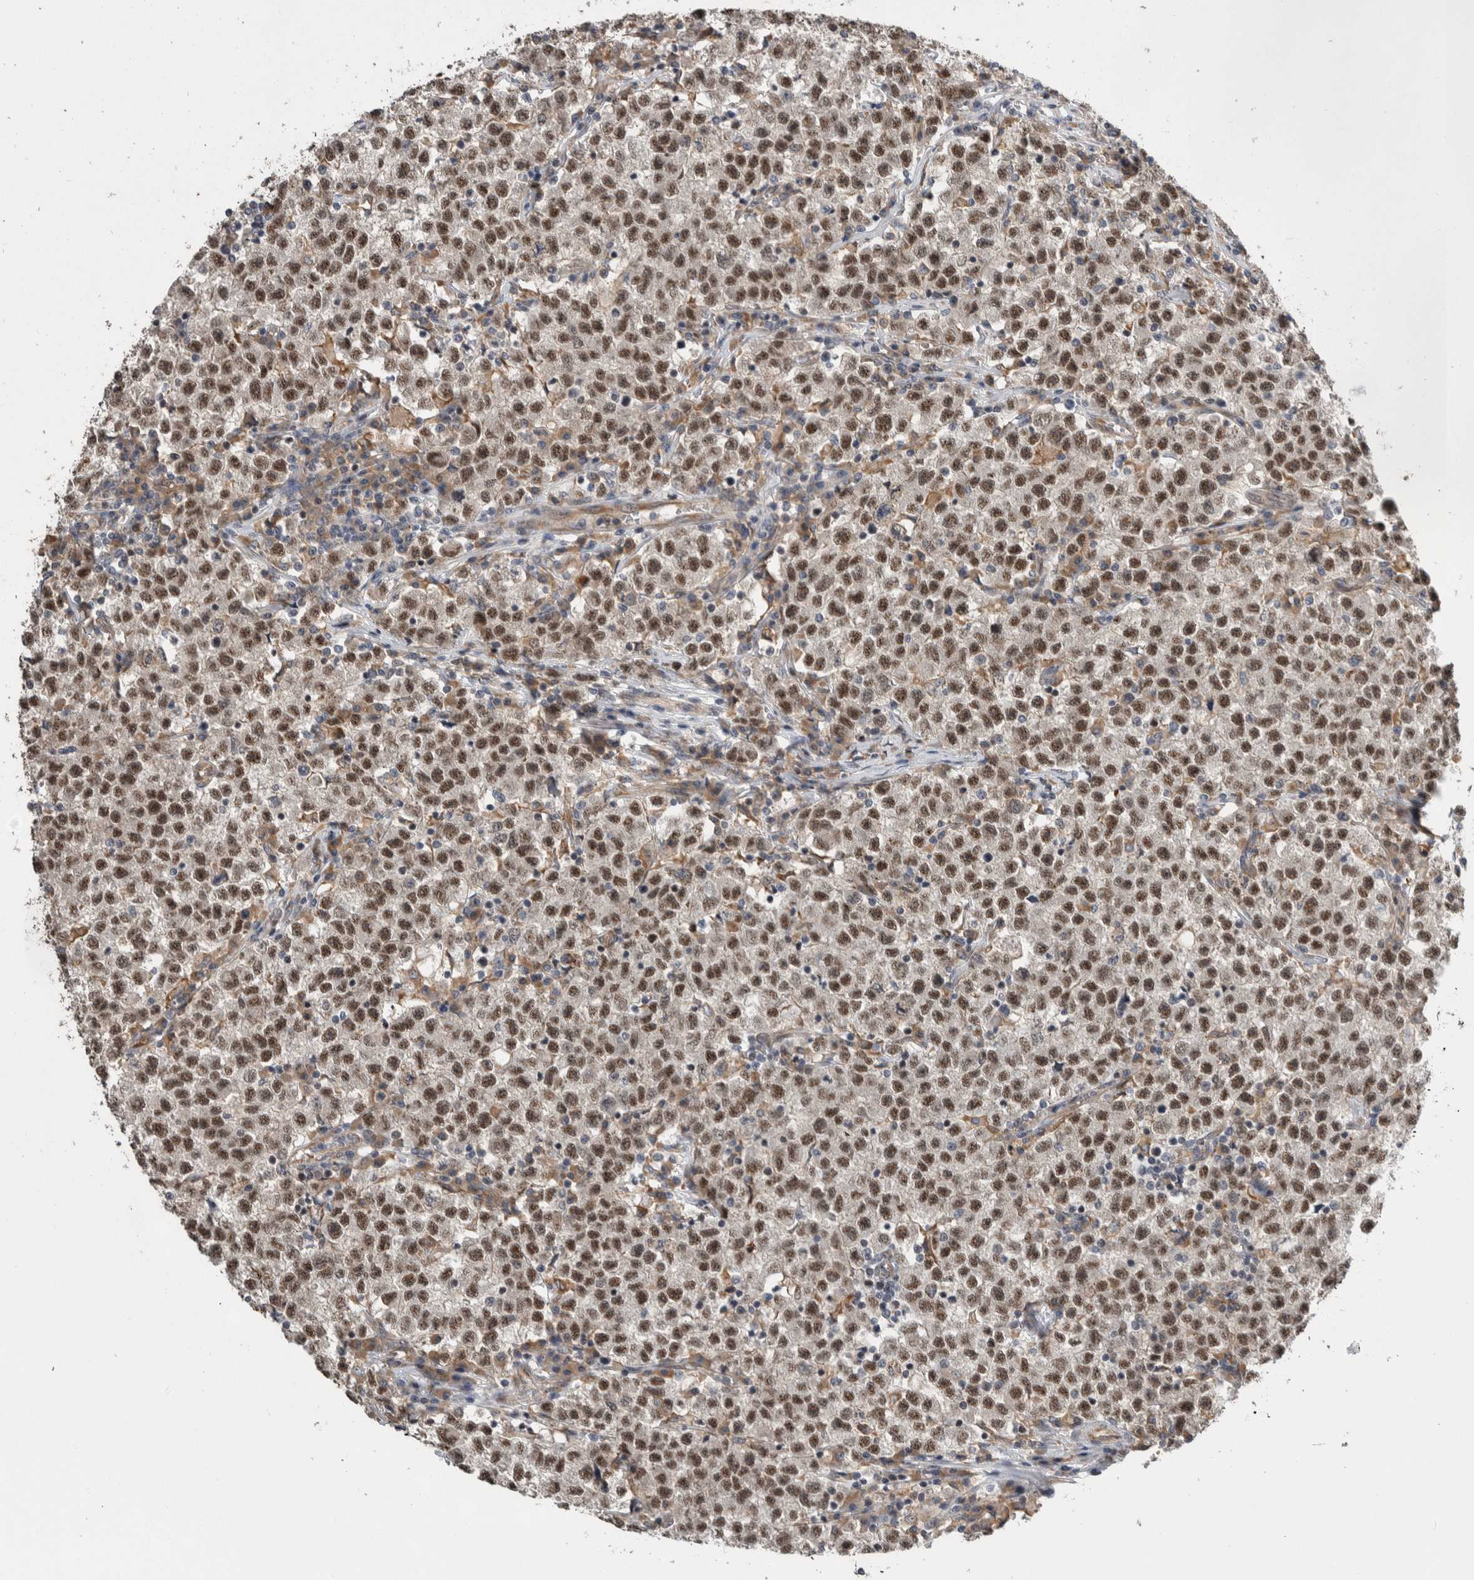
{"staining": {"intensity": "moderate", "quantity": ">75%", "location": "nuclear"}, "tissue": "testis cancer", "cell_type": "Tumor cells", "image_type": "cancer", "snomed": [{"axis": "morphology", "description": "Seminoma, NOS"}, {"axis": "topography", "description": "Testis"}], "caption": "Protein analysis of seminoma (testis) tissue demonstrates moderate nuclear staining in approximately >75% of tumor cells.", "gene": "PRDM4", "patient": {"sex": "male", "age": 22}}